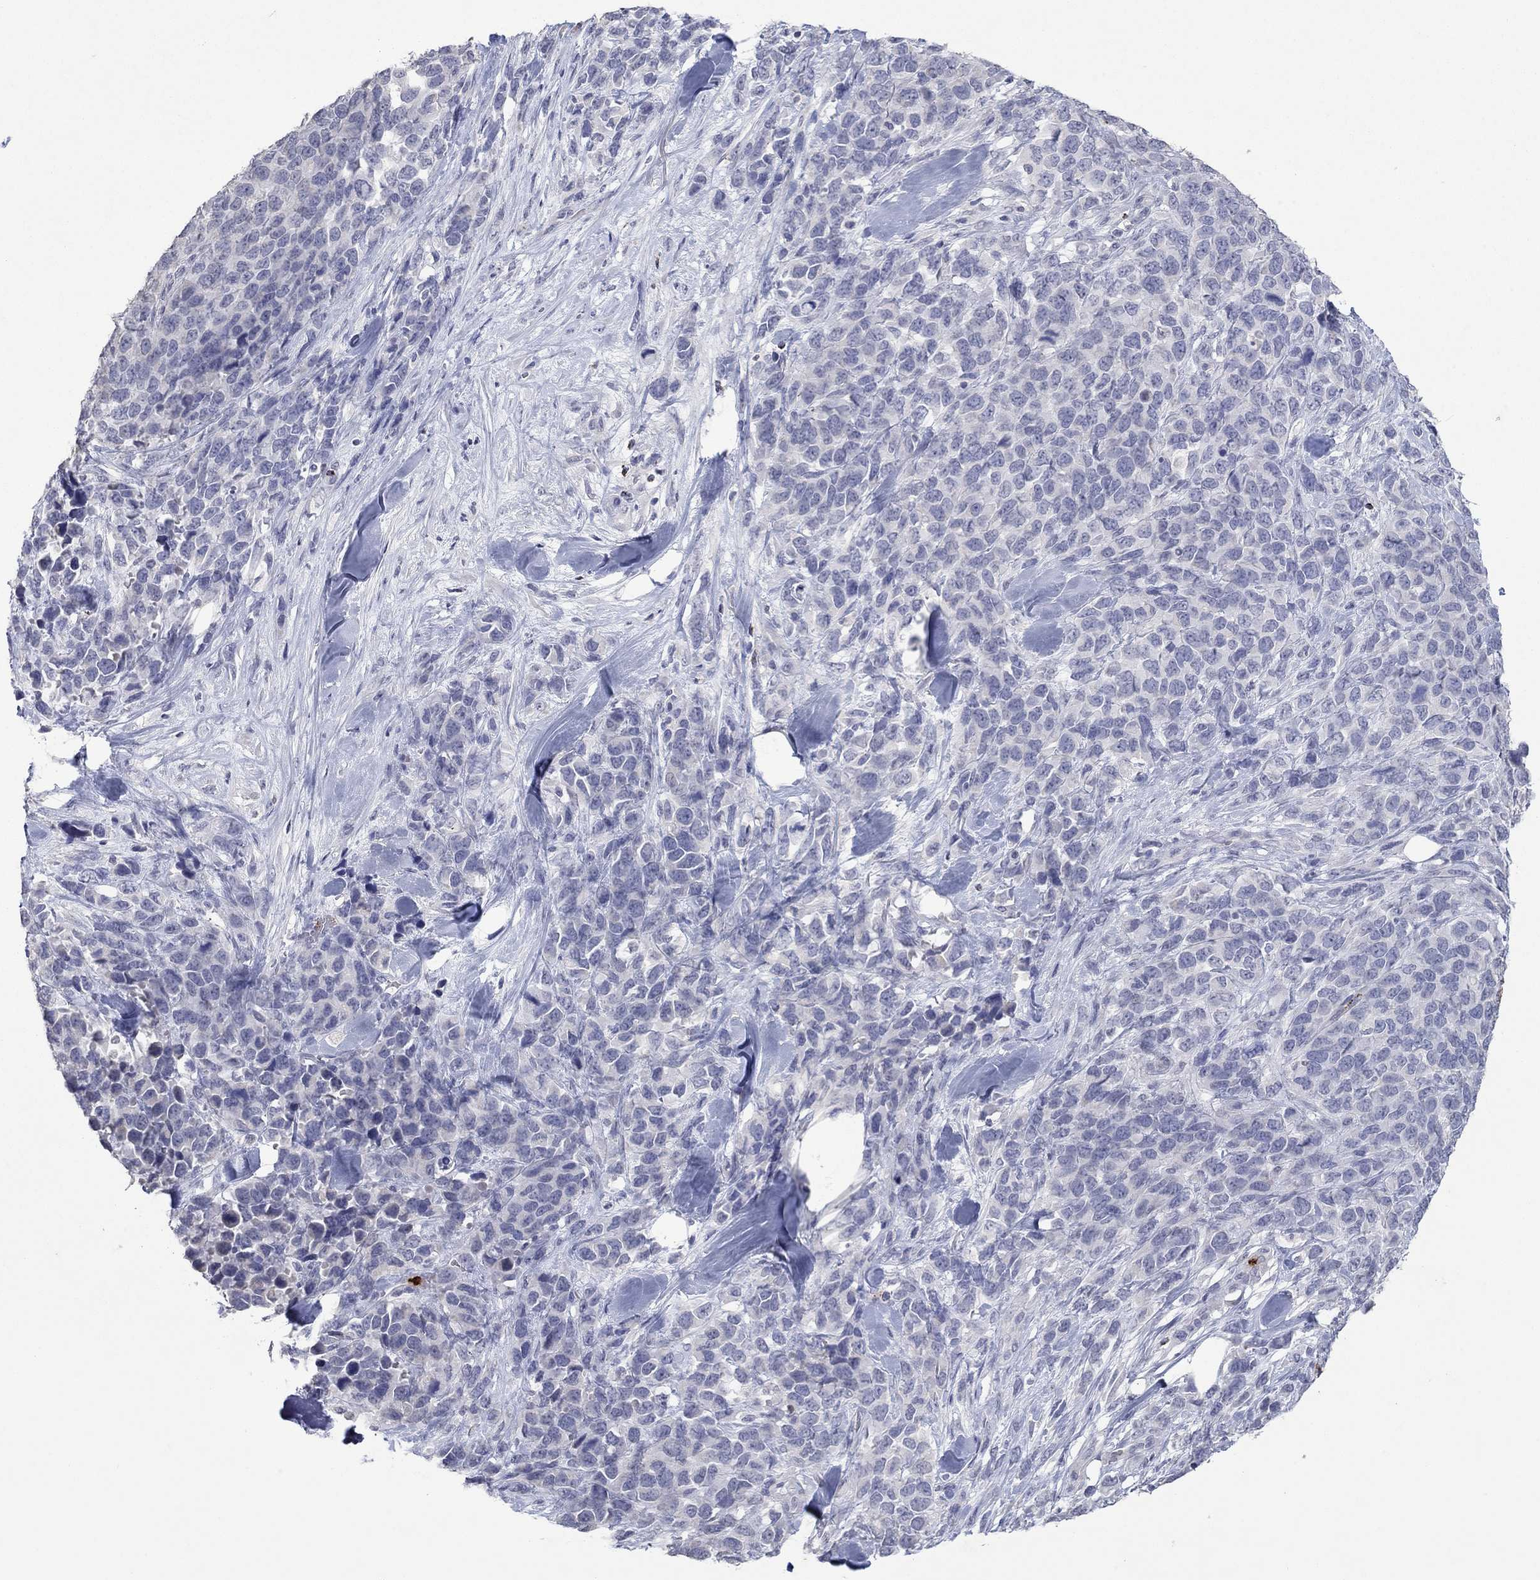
{"staining": {"intensity": "negative", "quantity": "none", "location": "none"}, "tissue": "melanoma", "cell_type": "Tumor cells", "image_type": "cancer", "snomed": [{"axis": "morphology", "description": "Malignant melanoma, Metastatic site"}, {"axis": "topography", "description": "Skin"}], "caption": "Tumor cells are negative for protein expression in human malignant melanoma (metastatic site).", "gene": "CCL5", "patient": {"sex": "male", "age": 84}}